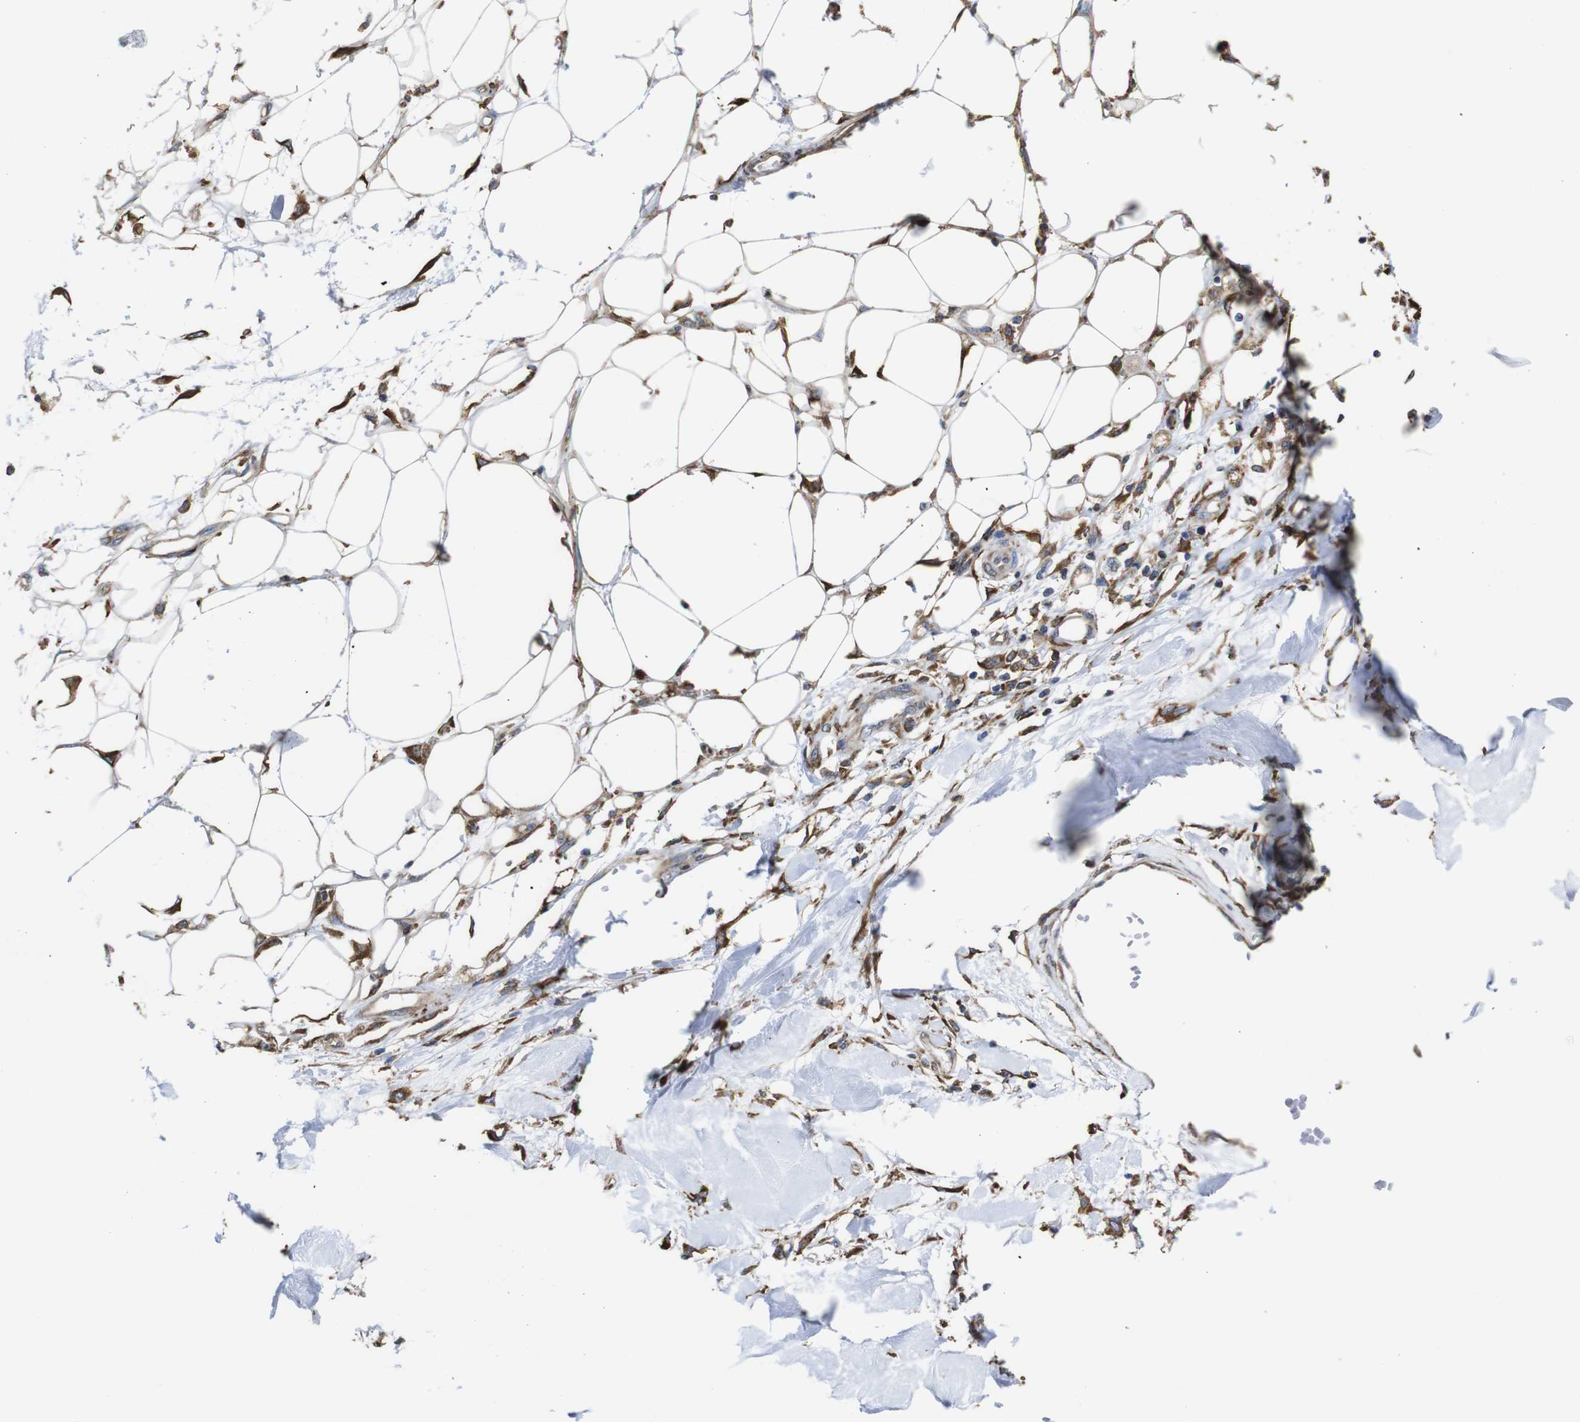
{"staining": {"intensity": "moderate", "quantity": ">75%", "location": "cytoplasmic/membranous"}, "tissue": "adipose tissue", "cell_type": "Adipocytes", "image_type": "normal", "snomed": [{"axis": "morphology", "description": "Normal tissue, NOS"}, {"axis": "morphology", "description": "Squamous cell carcinoma, NOS"}, {"axis": "topography", "description": "Skin"}, {"axis": "topography", "description": "Peripheral nerve tissue"}], "caption": "Normal adipose tissue shows moderate cytoplasmic/membranous staining in approximately >75% of adipocytes.", "gene": "PPIB", "patient": {"sex": "male", "age": 83}}